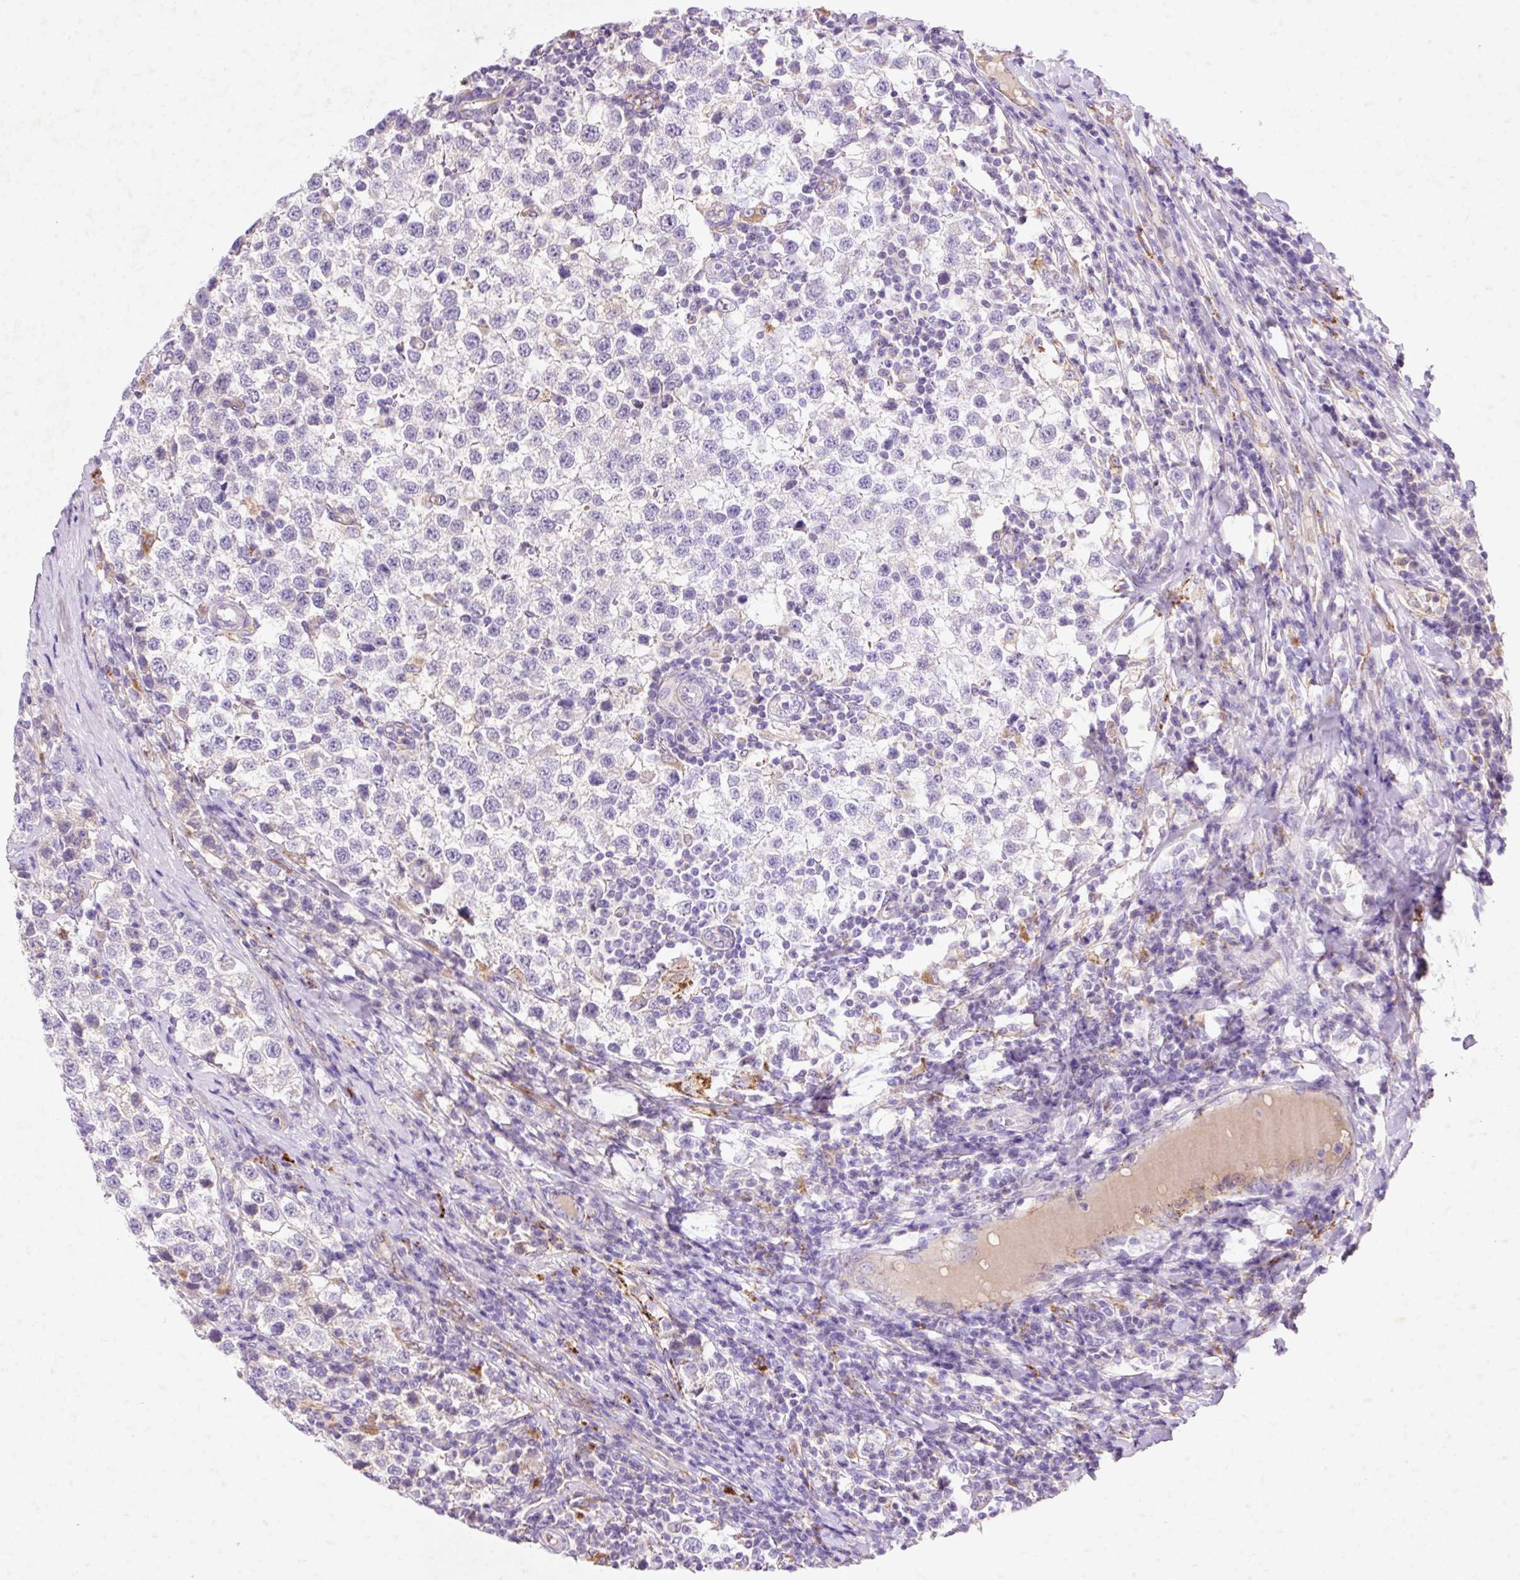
{"staining": {"intensity": "negative", "quantity": "none", "location": "none"}, "tissue": "testis cancer", "cell_type": "Tumor cells", "image_type": "cancer", "snomed": [{"axis": "morphology", "description": "Seminoma, NOS"}, {"axis": "topography", "description": "Testis"}], "caption": "Protein analysis of testis cancer displays no significant staining in tumor cells. (DAB immunohistochemistry with hematoxylin counter stain).", "gene": "HEXA", "patient": {"sex": "male", "age": 34}}